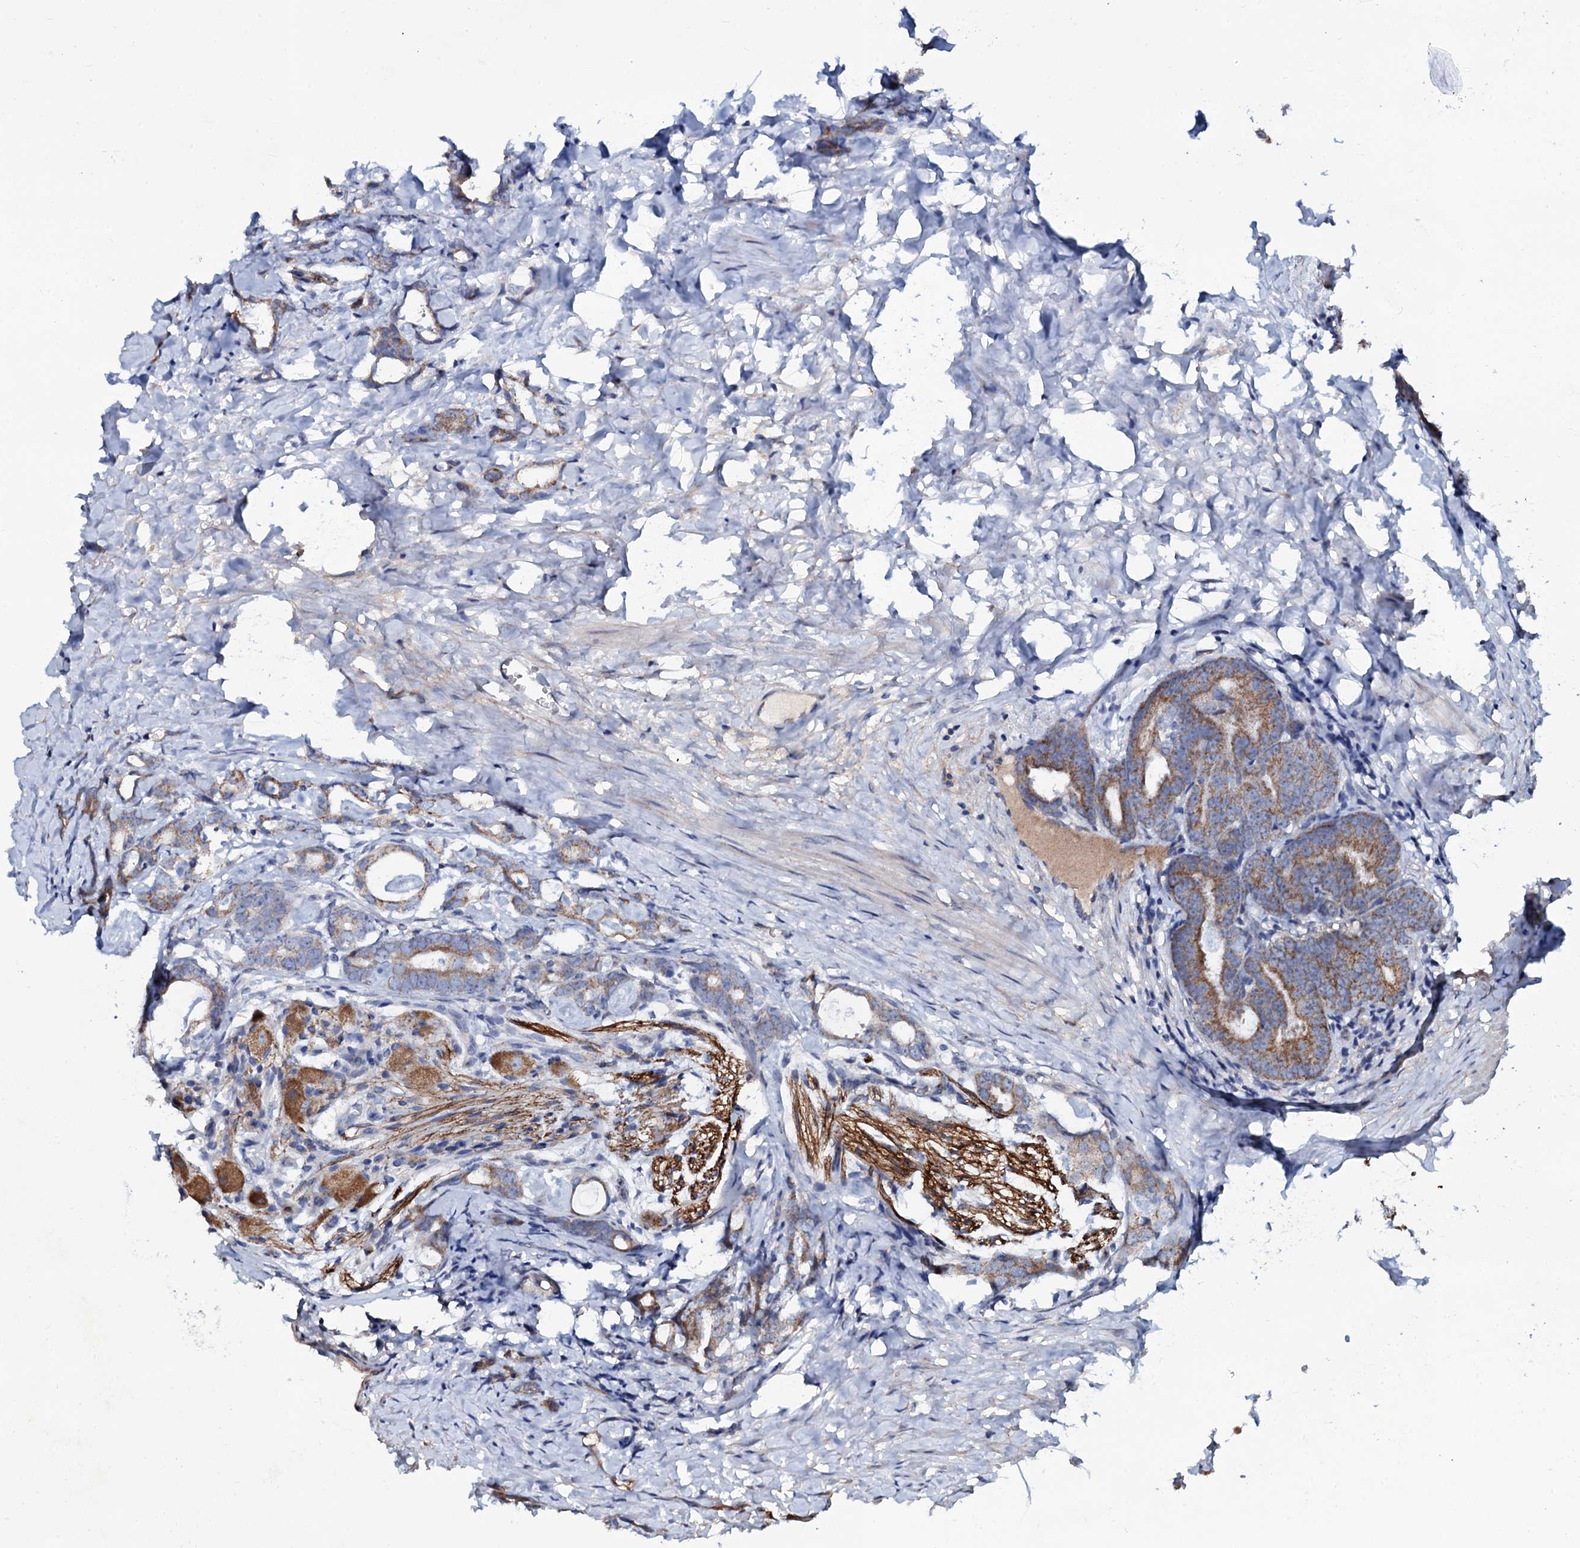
{"staining": {"intensity": "moderate", "quantity": ">75%", "location": "cytoplasmic/membranous"}, "tissue": "prostate cancer", "cell_type": "Tumor cells", "image_type": "cancer", "snomed": [{"axis": "morphology", "description": "Adenocarcinoma, Low grade"}, {"axis": "topography", "description": "Prostate"}], "caption": "Prostate cancer (low-grade adenocarcinoma) tissue exhibits moderate cytoplasmic/membranous staining in approximately >75% of tumor cells, visualized by immunohistochemistry.", "gene": "PPP1R3D", "patient": {"sex": "male", "age": 71}}